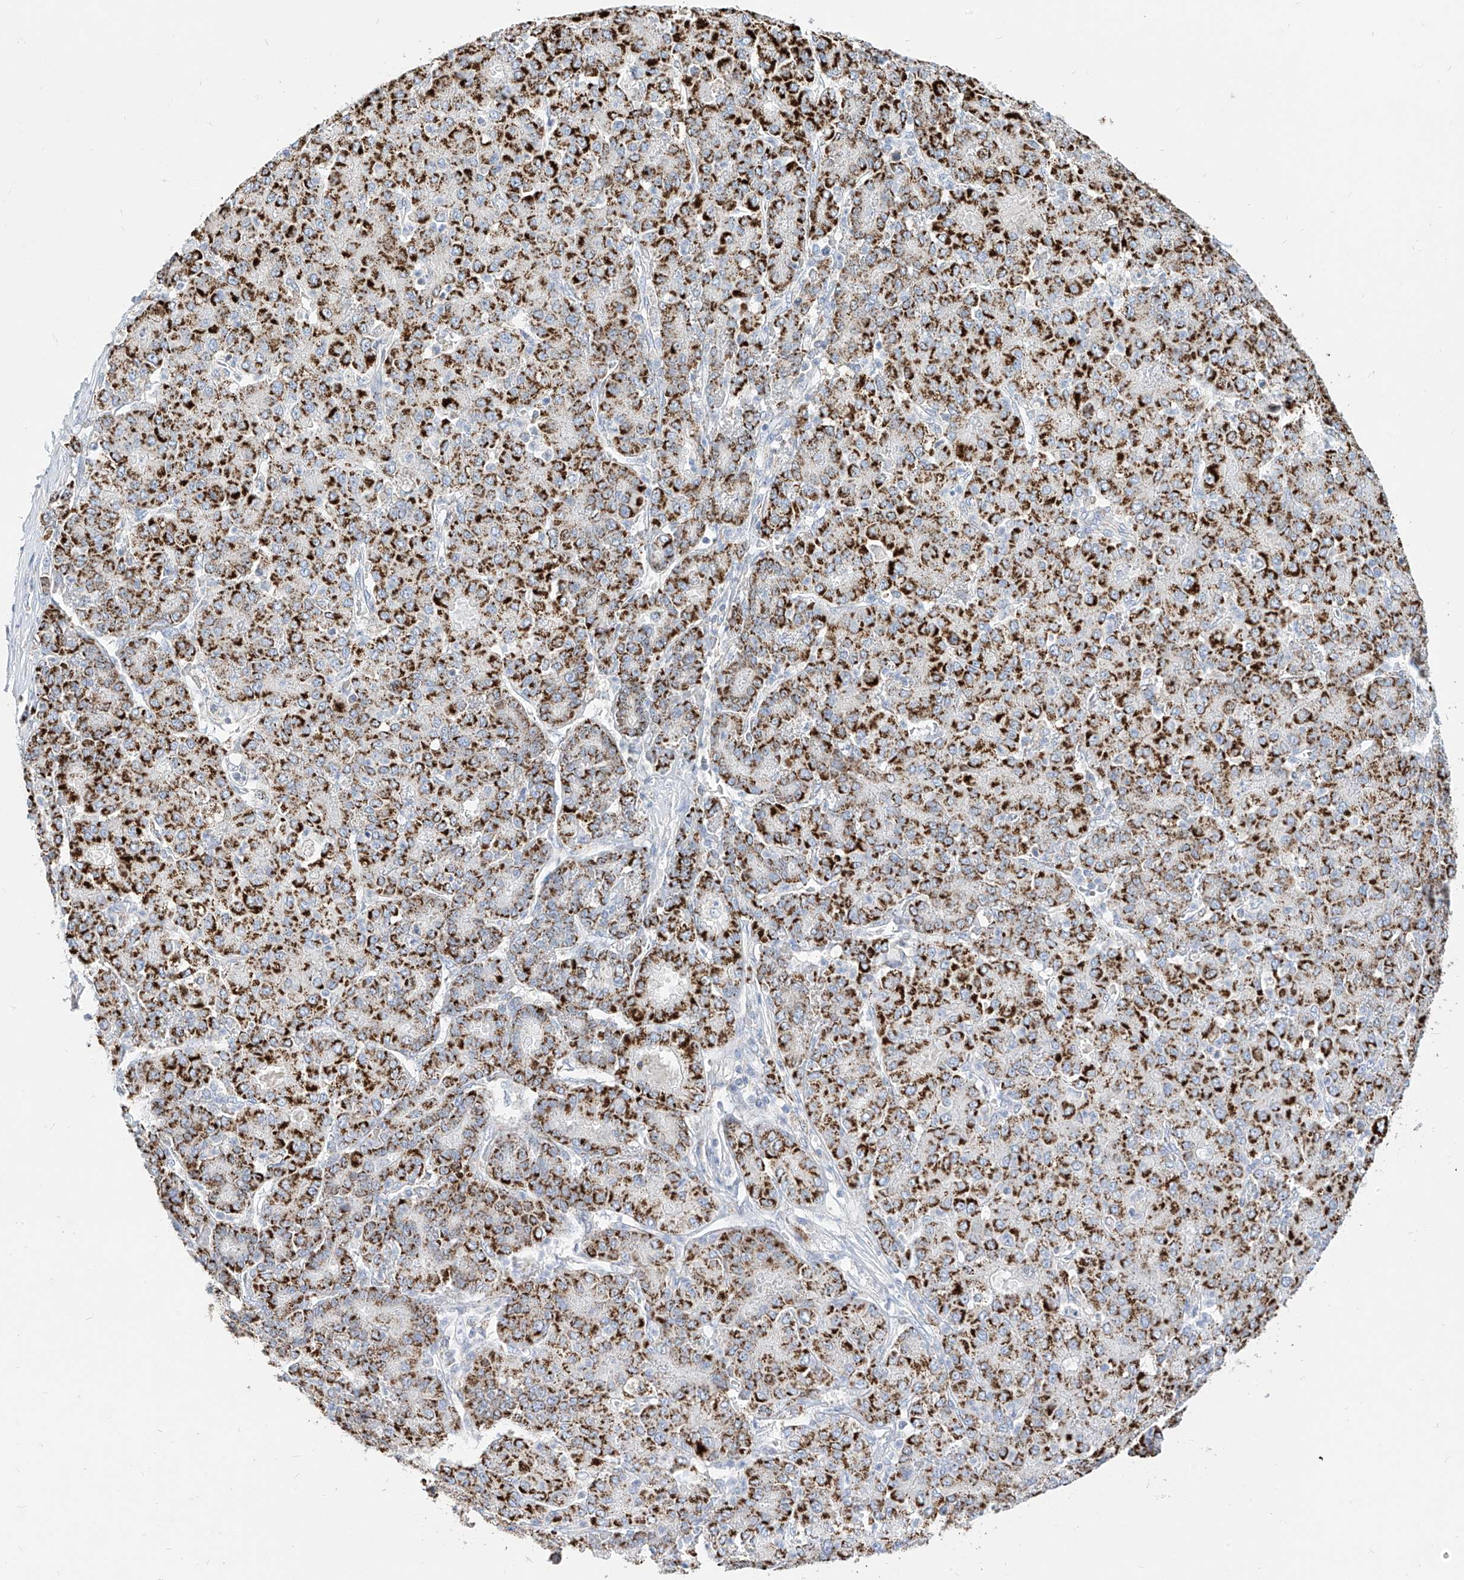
{"staining": {"intensity": "strong", "quantity": "25%-75%", "location": "cytoplasmic/membranous"}, "tissue": "liver cancer", "cell_type": "Tumor cells", "image_type": "cancer", "snomed": [{"axis": "morphology", "description": "Carcinoma, Hepatocellular, NOS"}, {"axis": "topography", "description": "Liver"}], "caption": "Brown immunohistochemical staining in human liver hepatocellular carcinoma shows strong cytoplasmic/membranous expression in approximately 25%-75% of tumor cells. (Stains: DAB (3,3'-diaminobenzidine) in brown, nuclei in blue, Microscopy: brightfield microscopy at high magnification).", "gene": "RASA2", "patient": {"sex": "male", "age": 65}}